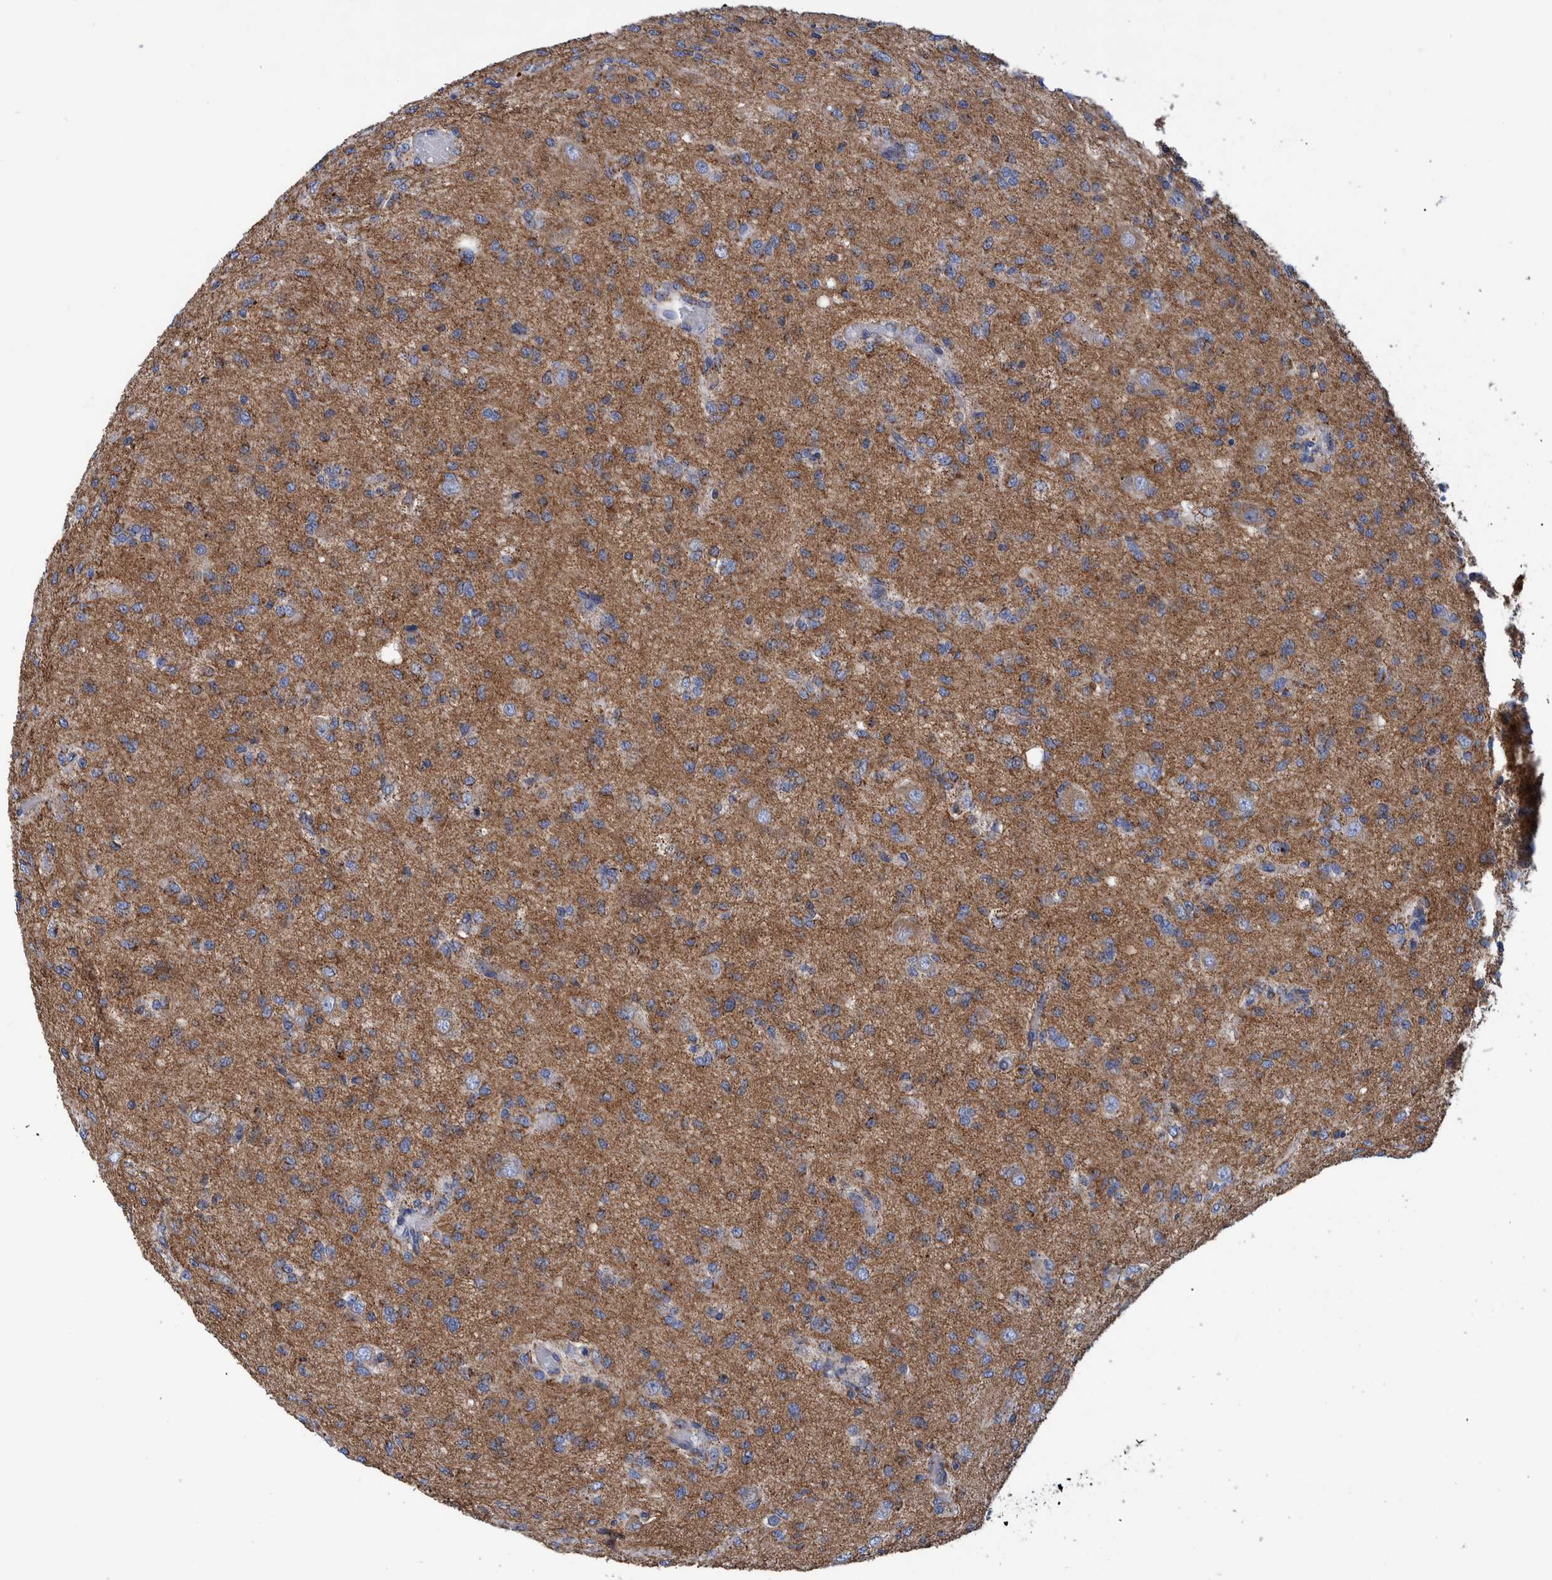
{"staining": {"intensity": "weak", "quantity": ">75%", "location": "cytoplasmic/membranous"}, "tissue": "glioma", "cell_type": "Tumor cells", "image_type": "cancer", "snomed": [{"axis": "morphology", "description": "Glioma, malignant, High grade"}, {"axis": "topography", "description": "Brain"}], "caption": "Immunohistochemical staining of glioma displays low levels of weak cytoplasmic/membranous protein positivity in approximately >75% of tumor cells. Immunohistochemistry (ihc) stains the protein in brown and the nuclei are stained blue.", "gene": "BZW2", "patient": {"sex": "female", "age": 59}}